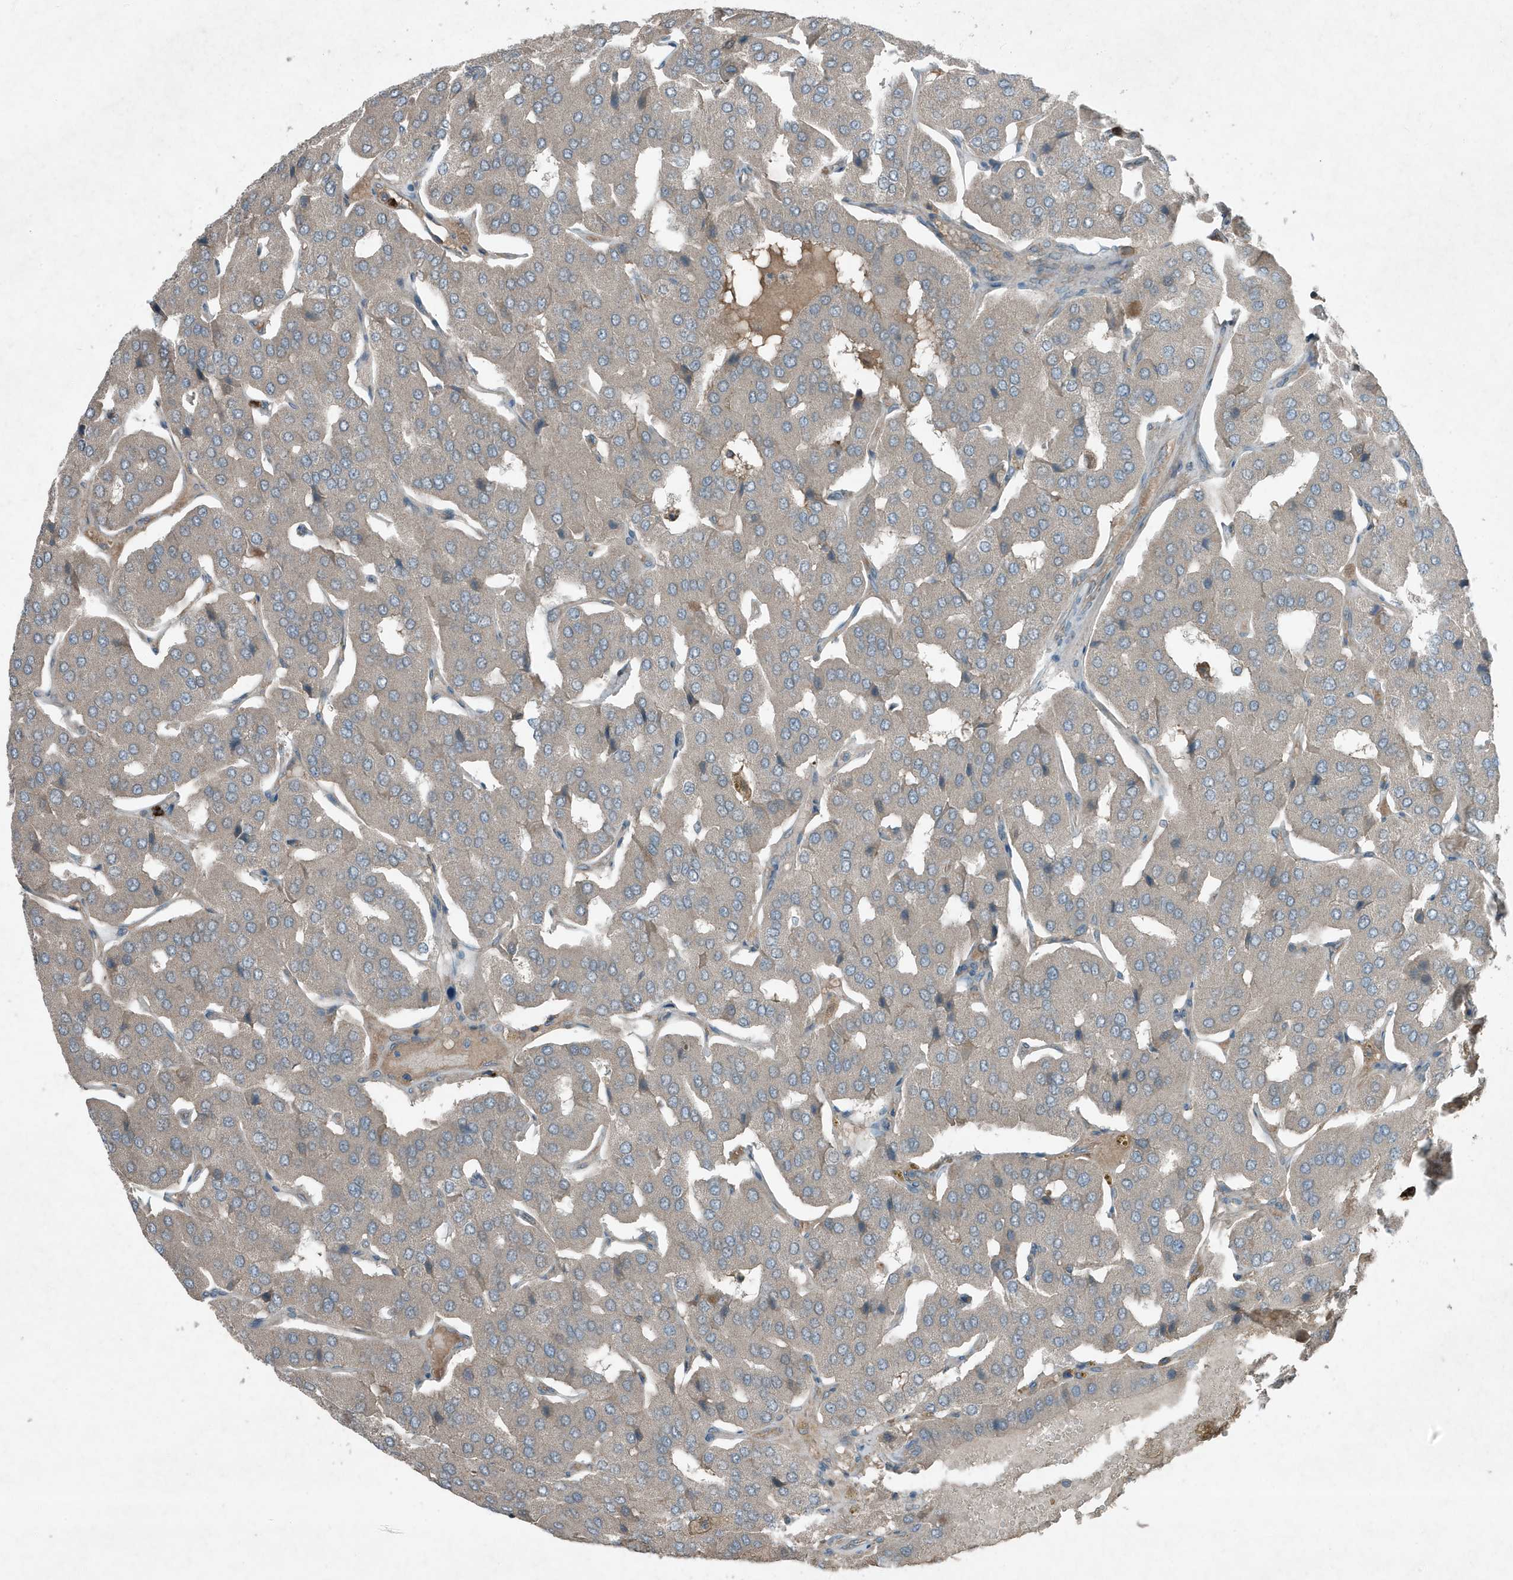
{"staining": {"intensity": "weak", "quantity": "25%-75%", "location": "cytoplasmic/membranous"}, "tissue": "parathyroid gland", "cell_type": "Glandular cells", "image_type": "normal", "snomed": [{"axis": "morphology", "description": "Normal tissue, NOS"}, {"axis": "morphology", "description": "Adenoma, NOS"}, {"axis": "topography", "description": "Parathyroid gland"}], "caption": "Protein analysis of normal parathyroid gland exhibits weak cytoplasmic/membranous staining in approximately 25%-75% of glandular cells. (Brightfield microscopy of DAB IHC at high magnification).", "gene": "DAPP1", "patient": {"sex": "female", "age": 86}}